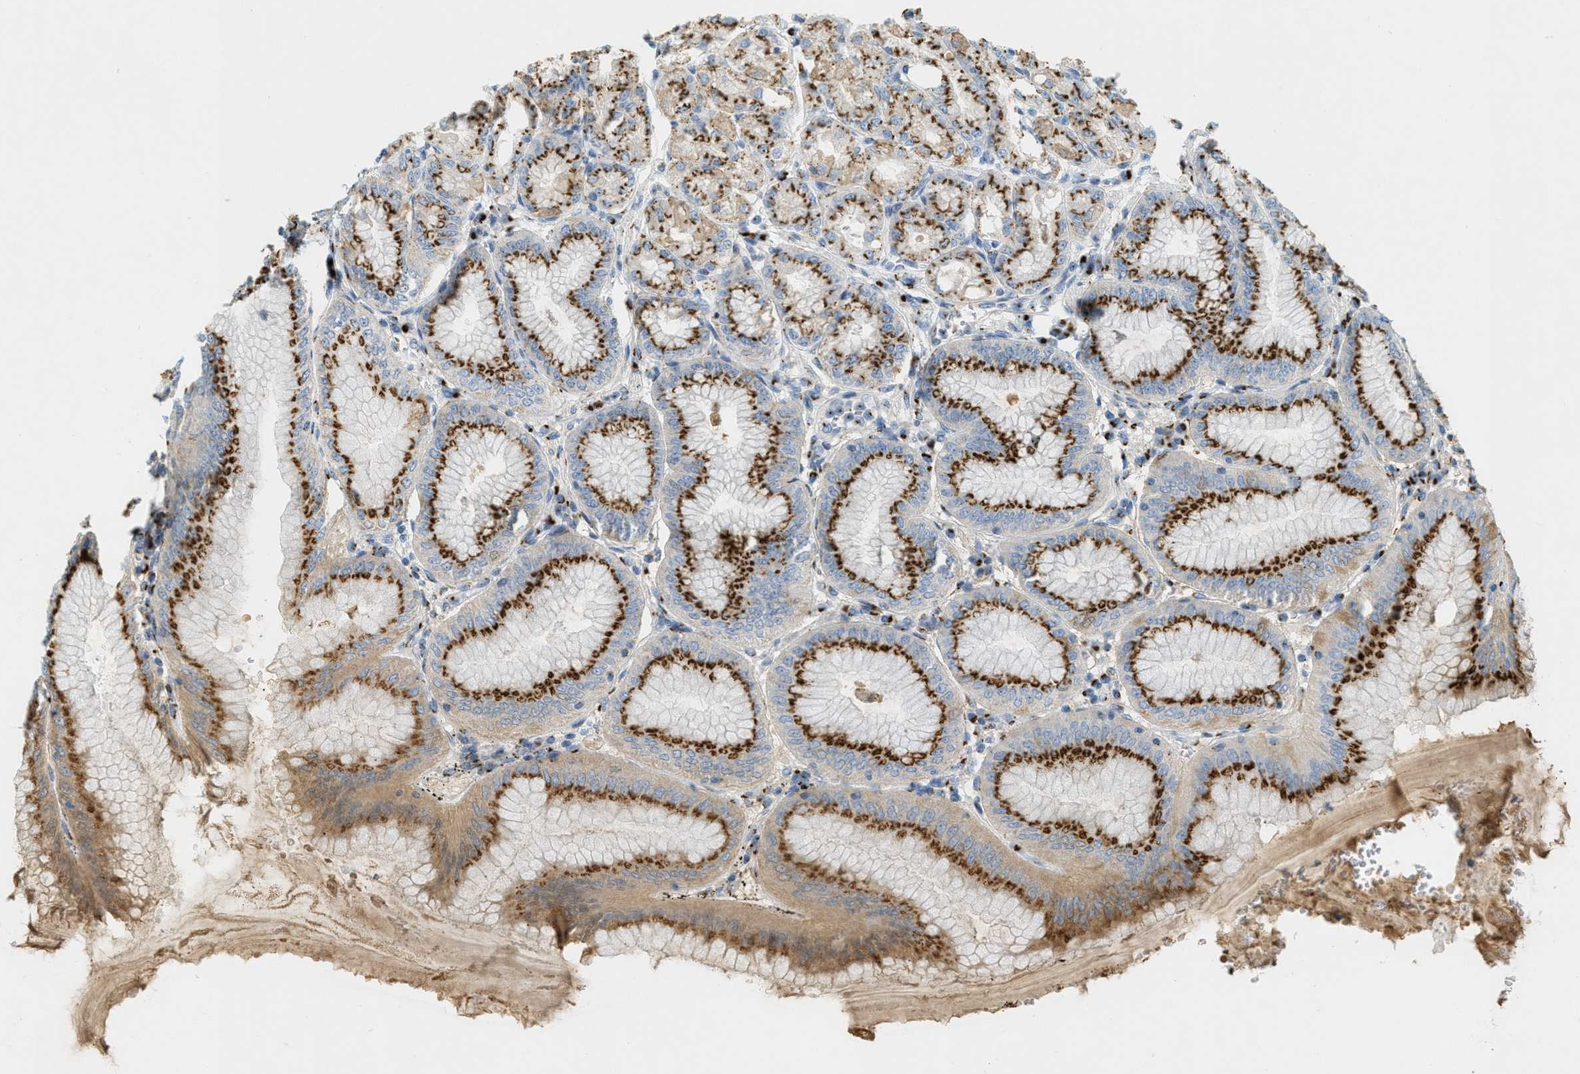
{"staining": {"intensity": "strong", "quantity": ">75%", "location": "cytoplasmic/membranous"}, "tissue": "stomach", "cell_type": "Glandular cells", "image_type": "normal", "snomed": [{"axis": "morphology", "description": "Normal tissue, NOS"}, {"axis": "topography", "description": "Stomach, lower"}], "caption": "A histopathology image of human stomach stained for a protein shows strong cytoplasmic/membranous brown staining in glandular cells. The protein is stained brown, and the nuclei are stained in blue (DAB IHC with brightfield microscopy, high magnification).", "gene": "ENTPD4", "patient": {"sex": "male", "age": 71}}